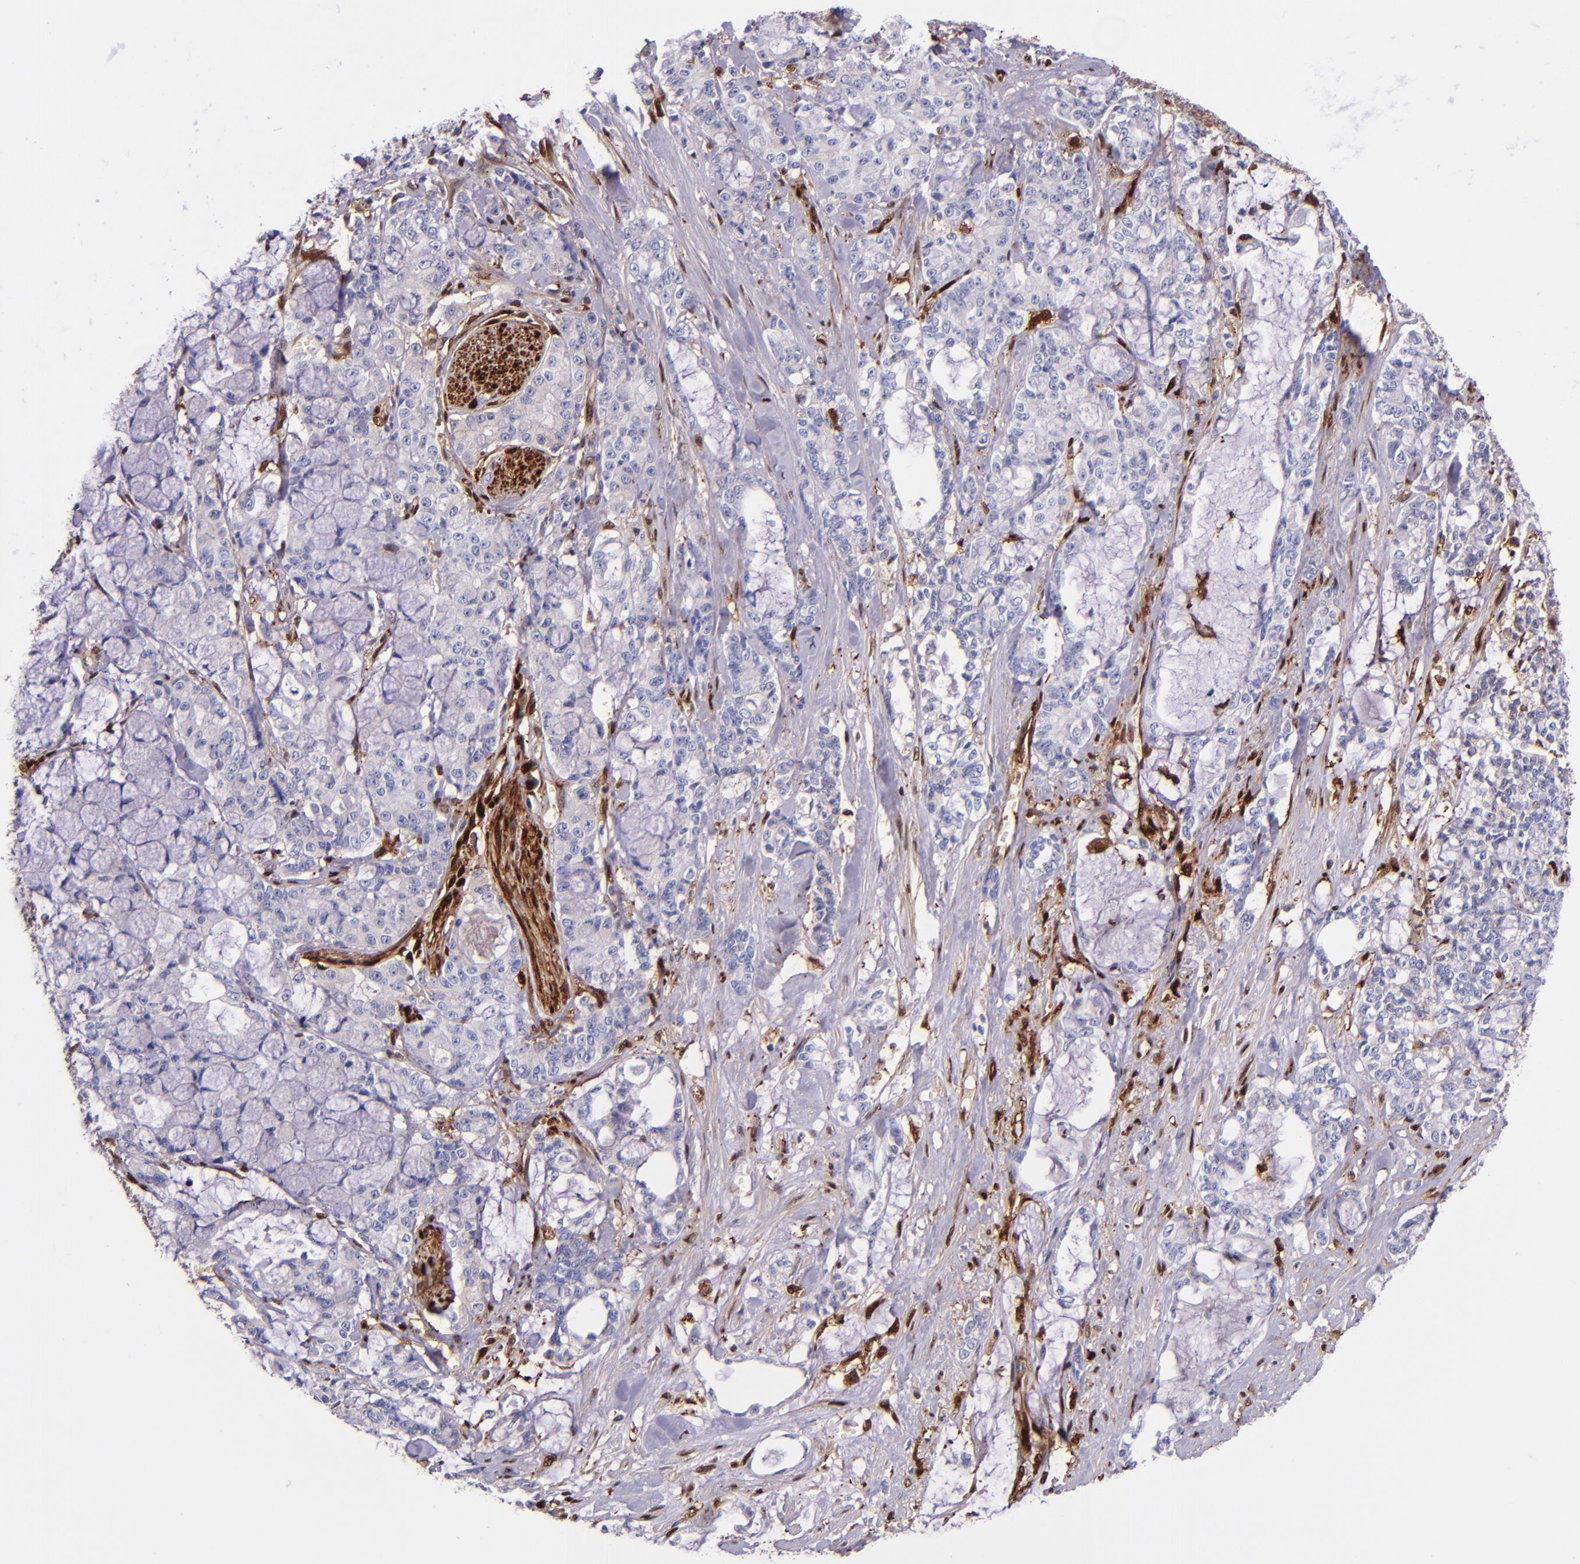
{"staining": {"intensity": "negative", "quantity": "none", "location": "none"}, "tissue": "pancreatic cancer", "cell_type": "Tumor cells", "image_type": "cancer", "snomed": [{"axis": "morphology", "description": "Adenocarcinoma, NOS"}, {"axis": "topography", "description": "Pancreas"}], "caption": "Tumor cells show no significant positivity in adenocarcinoma (pancreatic).", "gene": "LGALS1", "patient": {"sex": "female", "age": 73}}